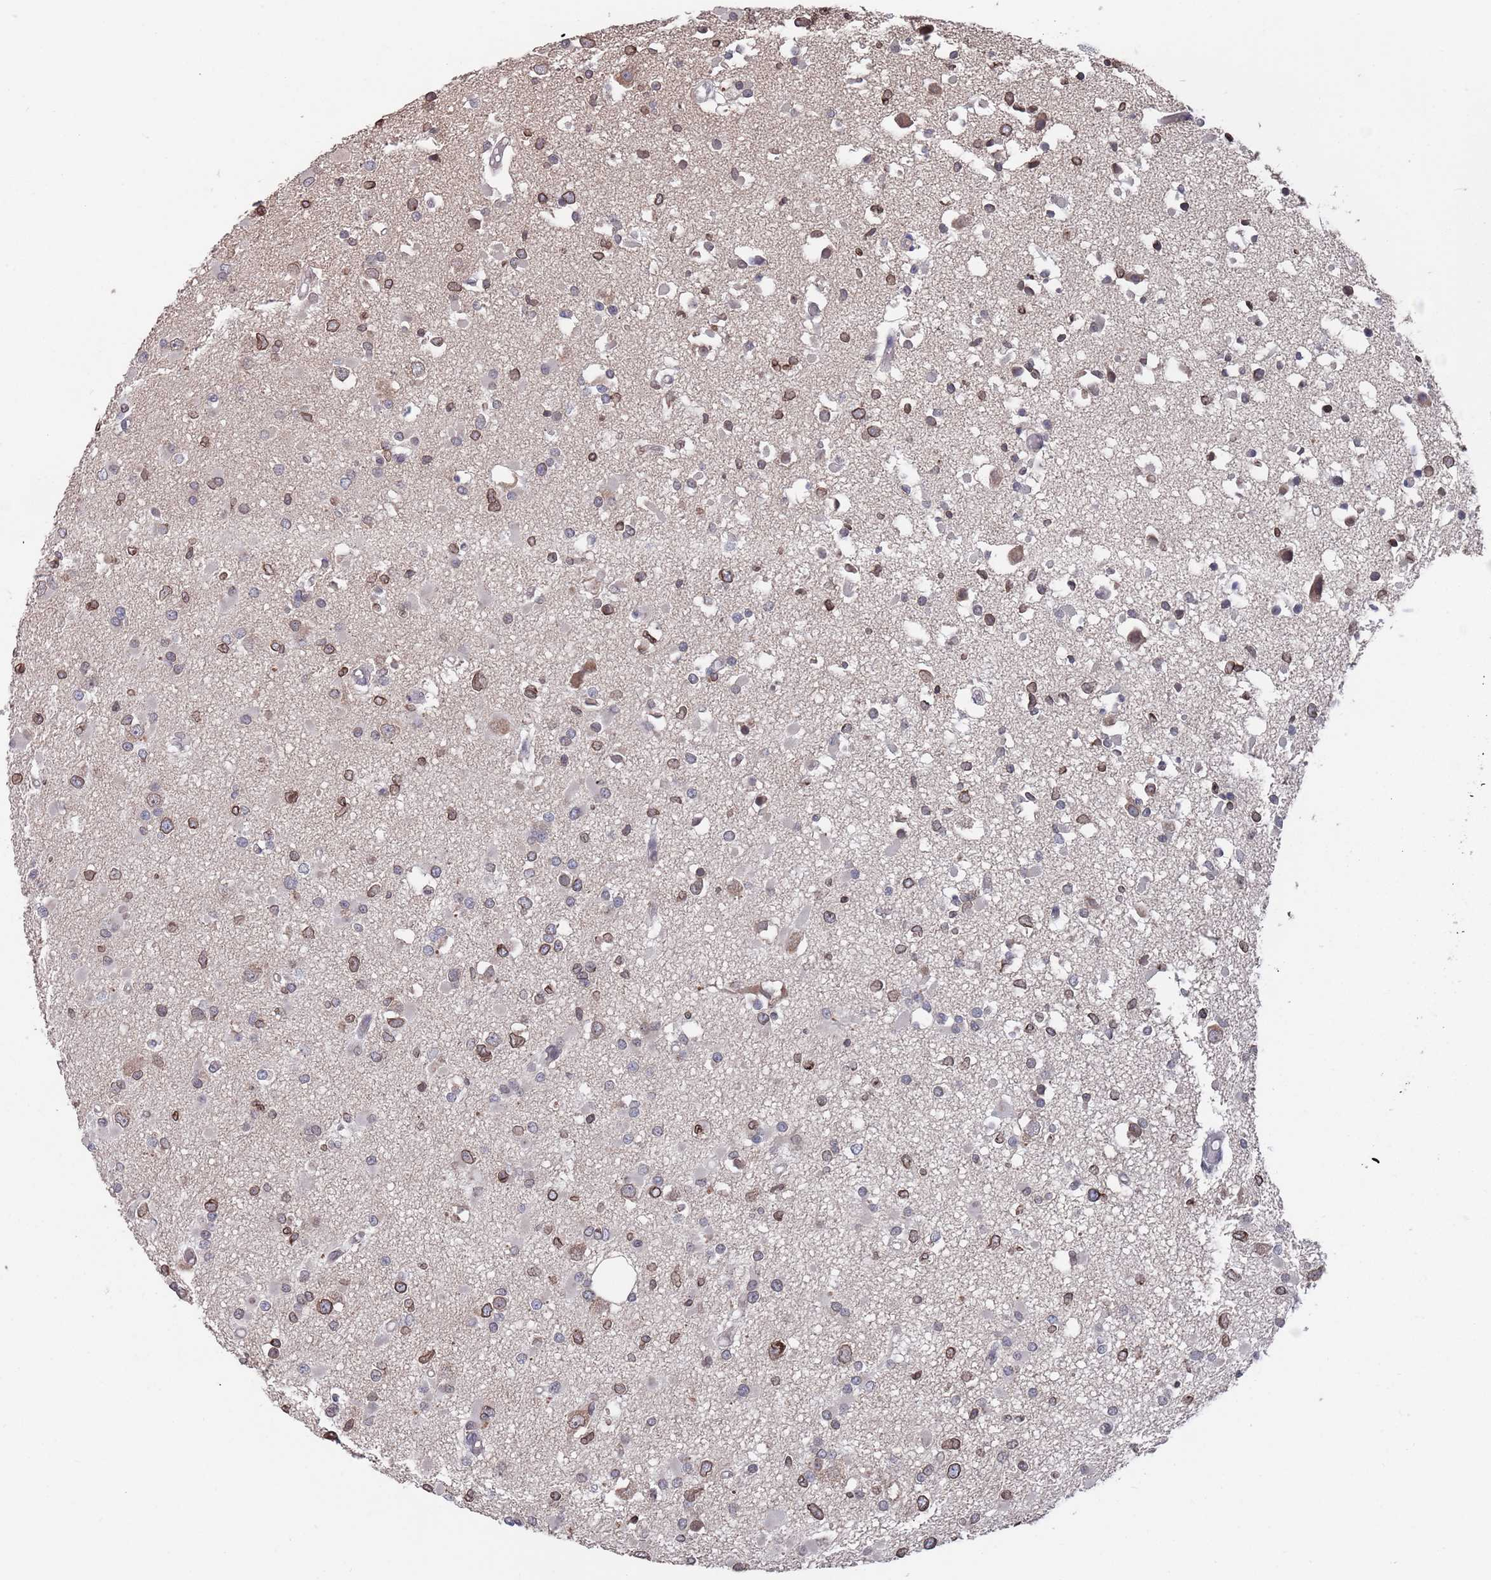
{"staining": {"intensity": "moderate", "quantity": ">75%", "location": "cytoplasmic/membranous,nuclear"}, "tissue": "glioma", "cell_type": "Tumor cells", "image_type": "cancer", "snomed": [{"axis": "morphology", "description": "Glioma, malignant, Low grade"}, {"axis": "topography", "description": "Brain"}], "caption": "There is medium levels of moderate cytoplasmic/membranous and nuclear staining in tumor cells of low-grade glioma (malignant), as demonstrated by immunohistochemical staining (brown color).", "gene": "SDHAF3", "patient": {"sex": "female", "age": 22}}